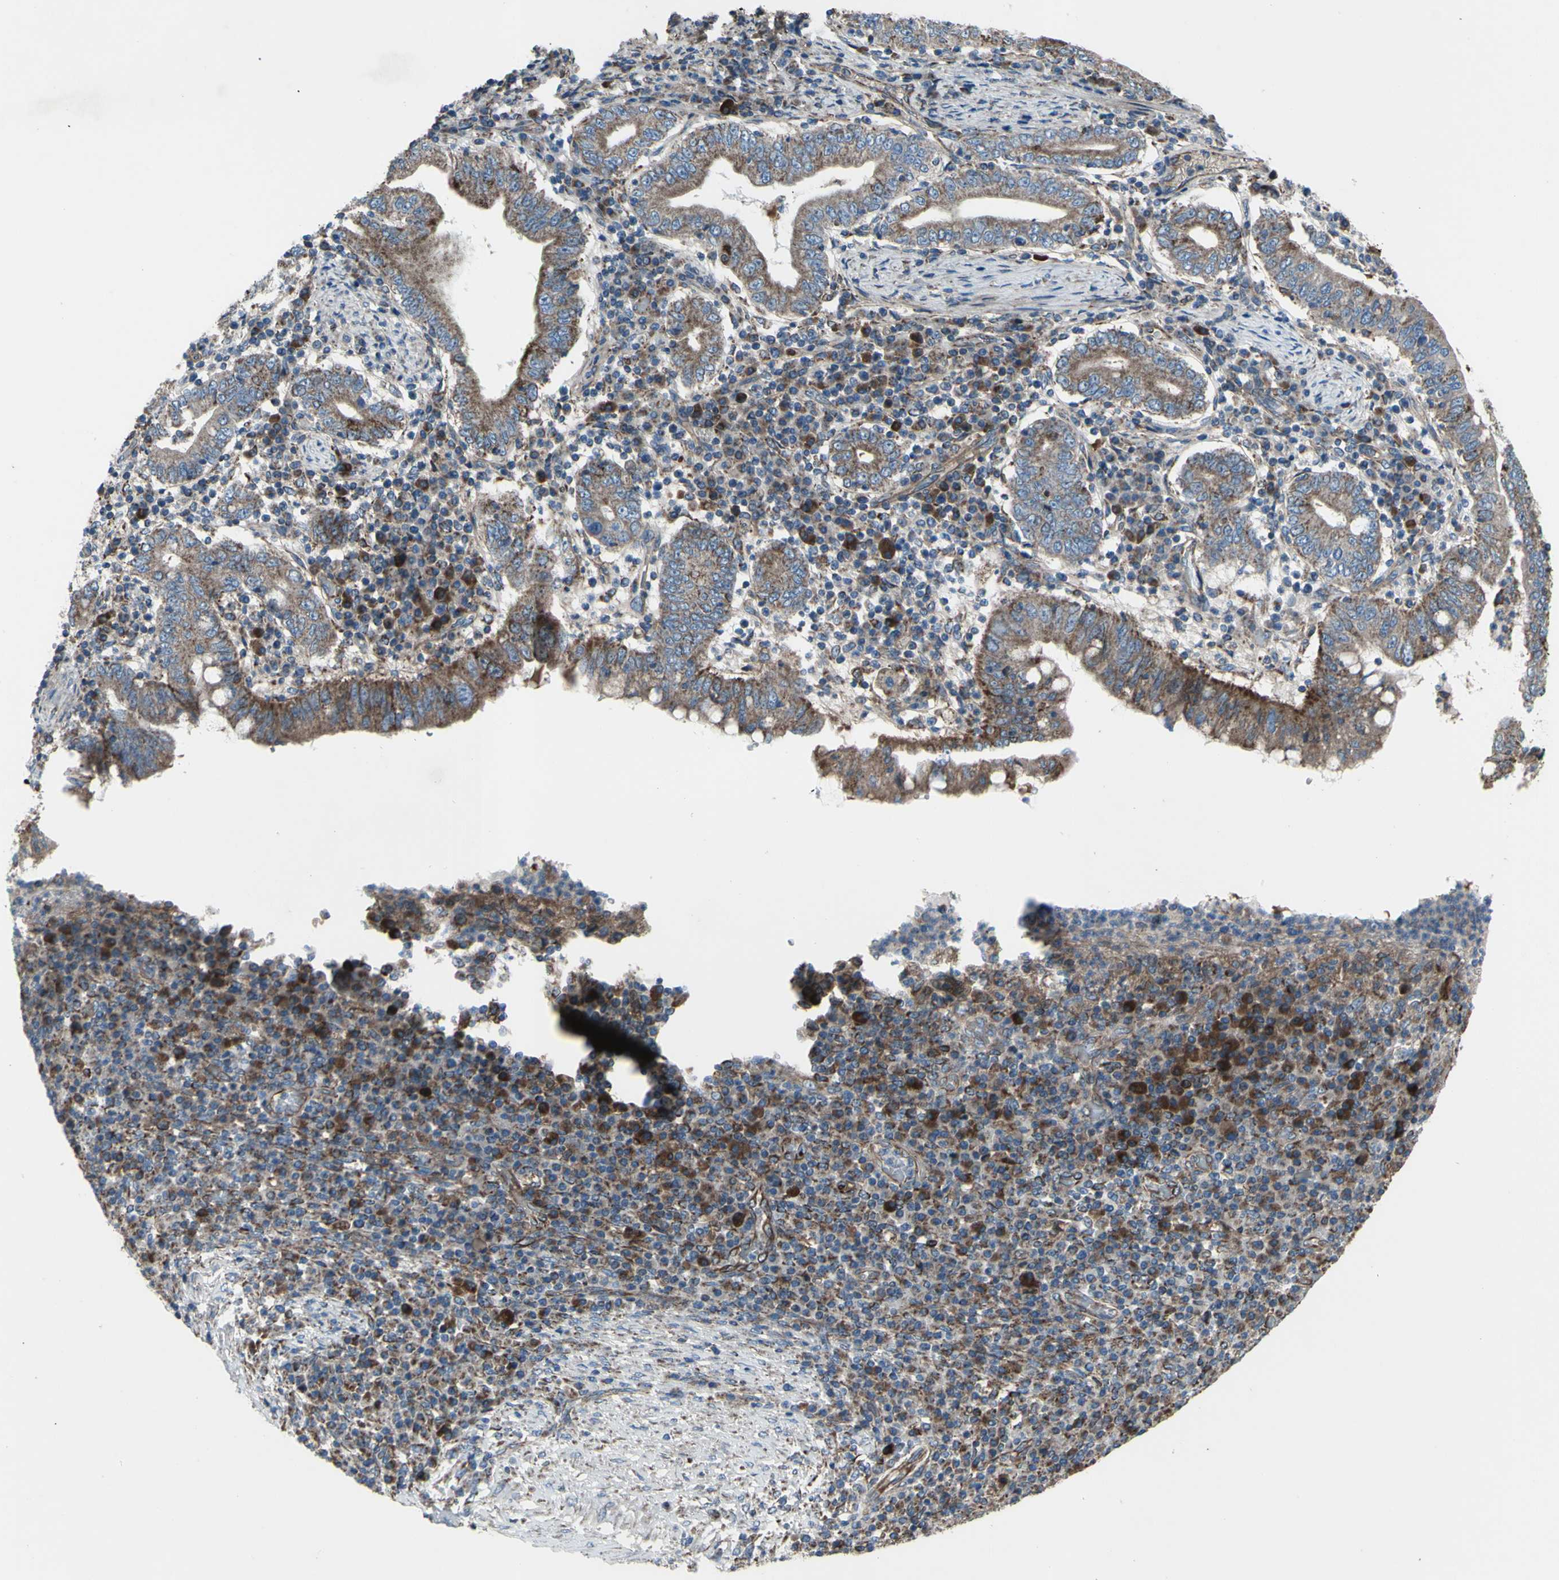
{"staining": {"intensity": "moderate", "quantity": ">75%", "location": "cytoplasmic/membranous"}, "tissue": "stomach cancer", "cell_type": "Tumor cells", "image_type": "cancer", "snomed": [{"axis": "morphology", "description": "Normal tissue, NOS"}, {"axis": "morphology", "description": "Adenocarcinoma, NOS"}, {"axis": "topography", "description": "Esophagus"}, {"axis": "topography", "description": "Stomach, upper"}, {"axis": "topography", "description": "Peripheral nerve tissue"}], "caption": "IHC photomicrograph of human stomach cancer stained for a protein (brown), which shows medium levels of moderate cytoplasmic/membranous positivity in approximately >75% of tumor cells.", "gene": "EMC7", "patient": {"sex": "male", "age": 62}}